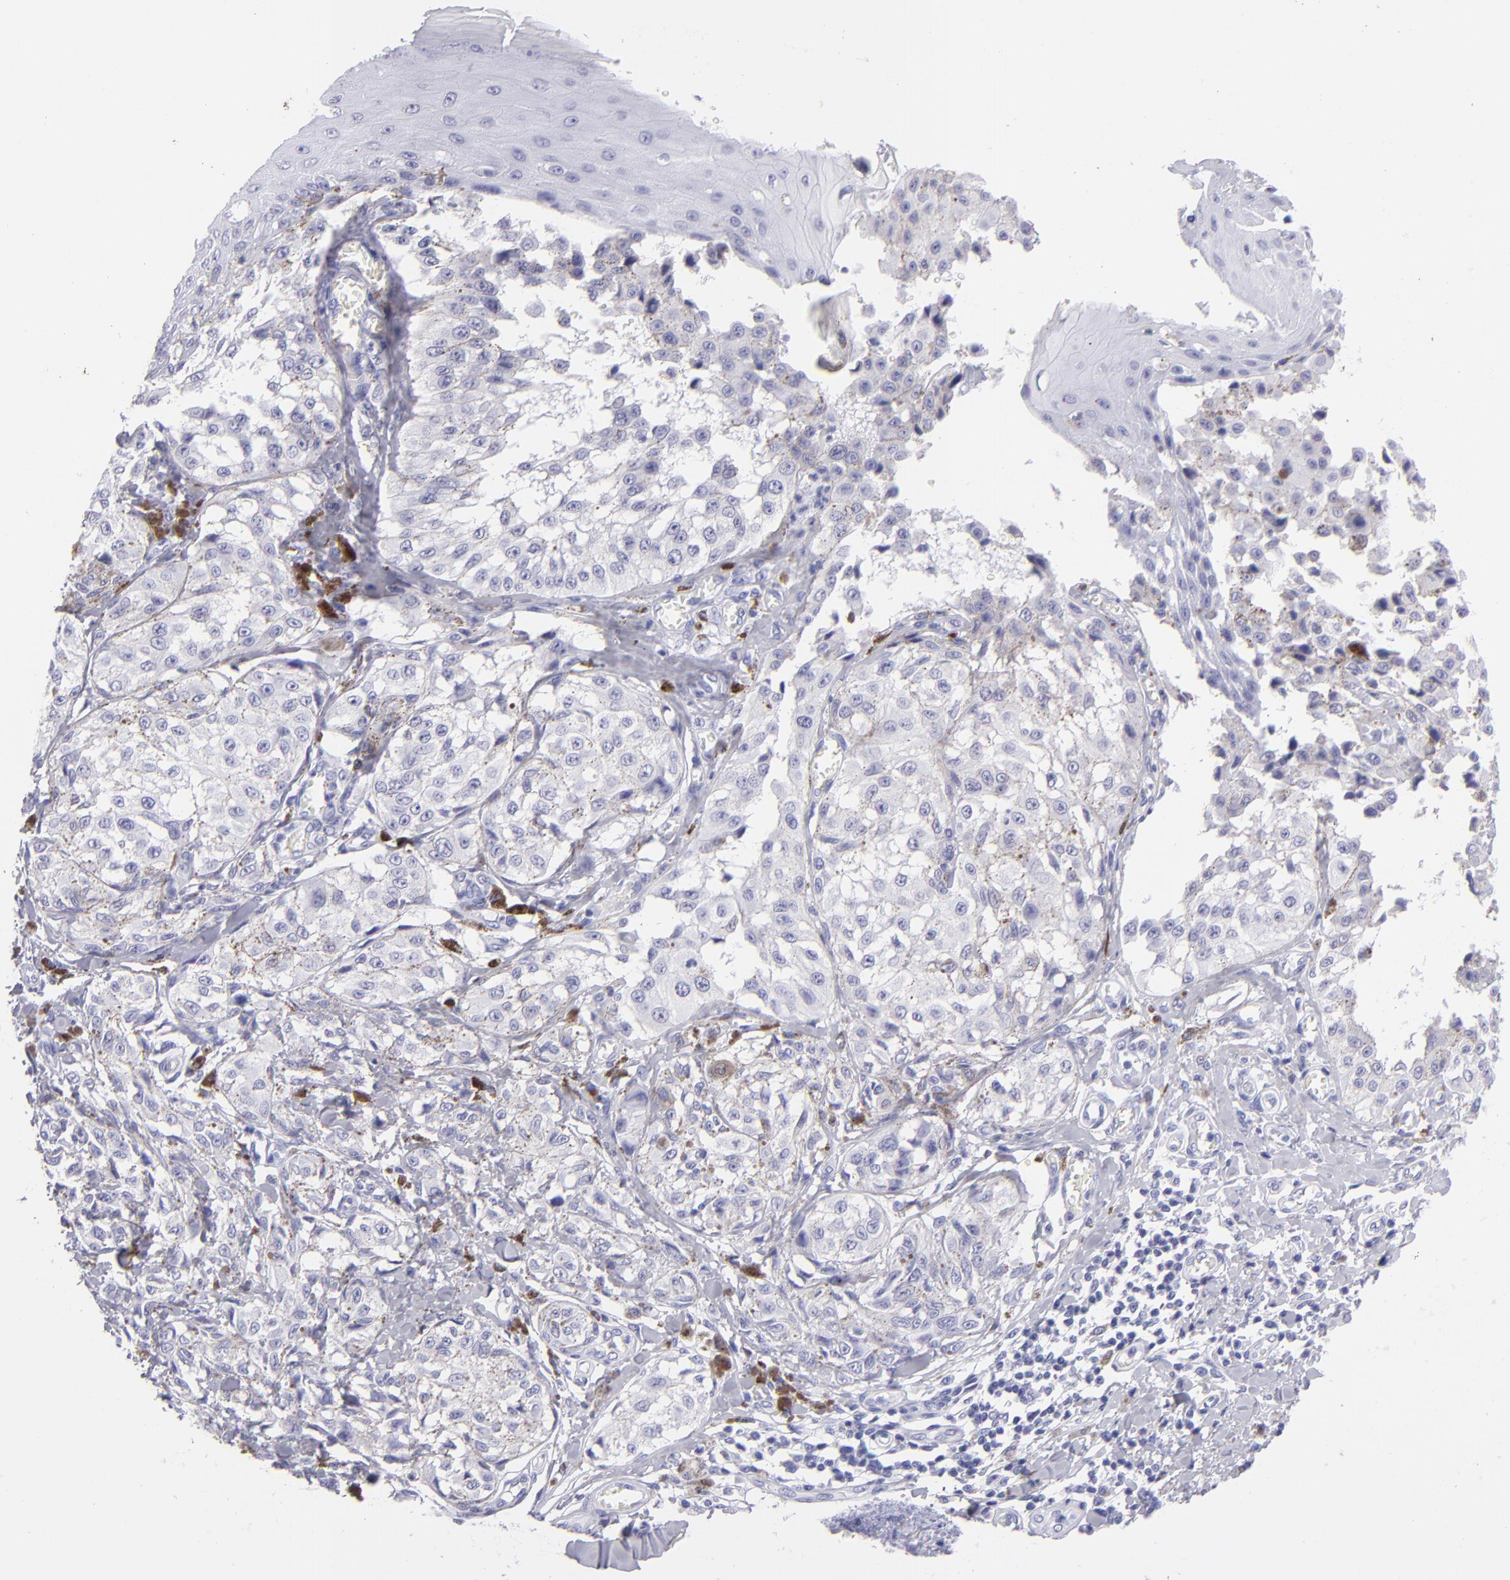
{"staining": {"intensity": "negative", "quantity": "none", "location": "none"}, "tissue": "melanoma", "cell_type": "Tumor cells", "image_type": "cancer", "snomed": [{"axis": "morphology", "description": "Malignant melanoma, NOS"}, {"axis": "topography", "description": "Skin"}], "caption": "There is no significant expression in tumor cells of malignant melanoma.", "gene": "PVALB", "patient": {"sex": "female", "age": 82}}